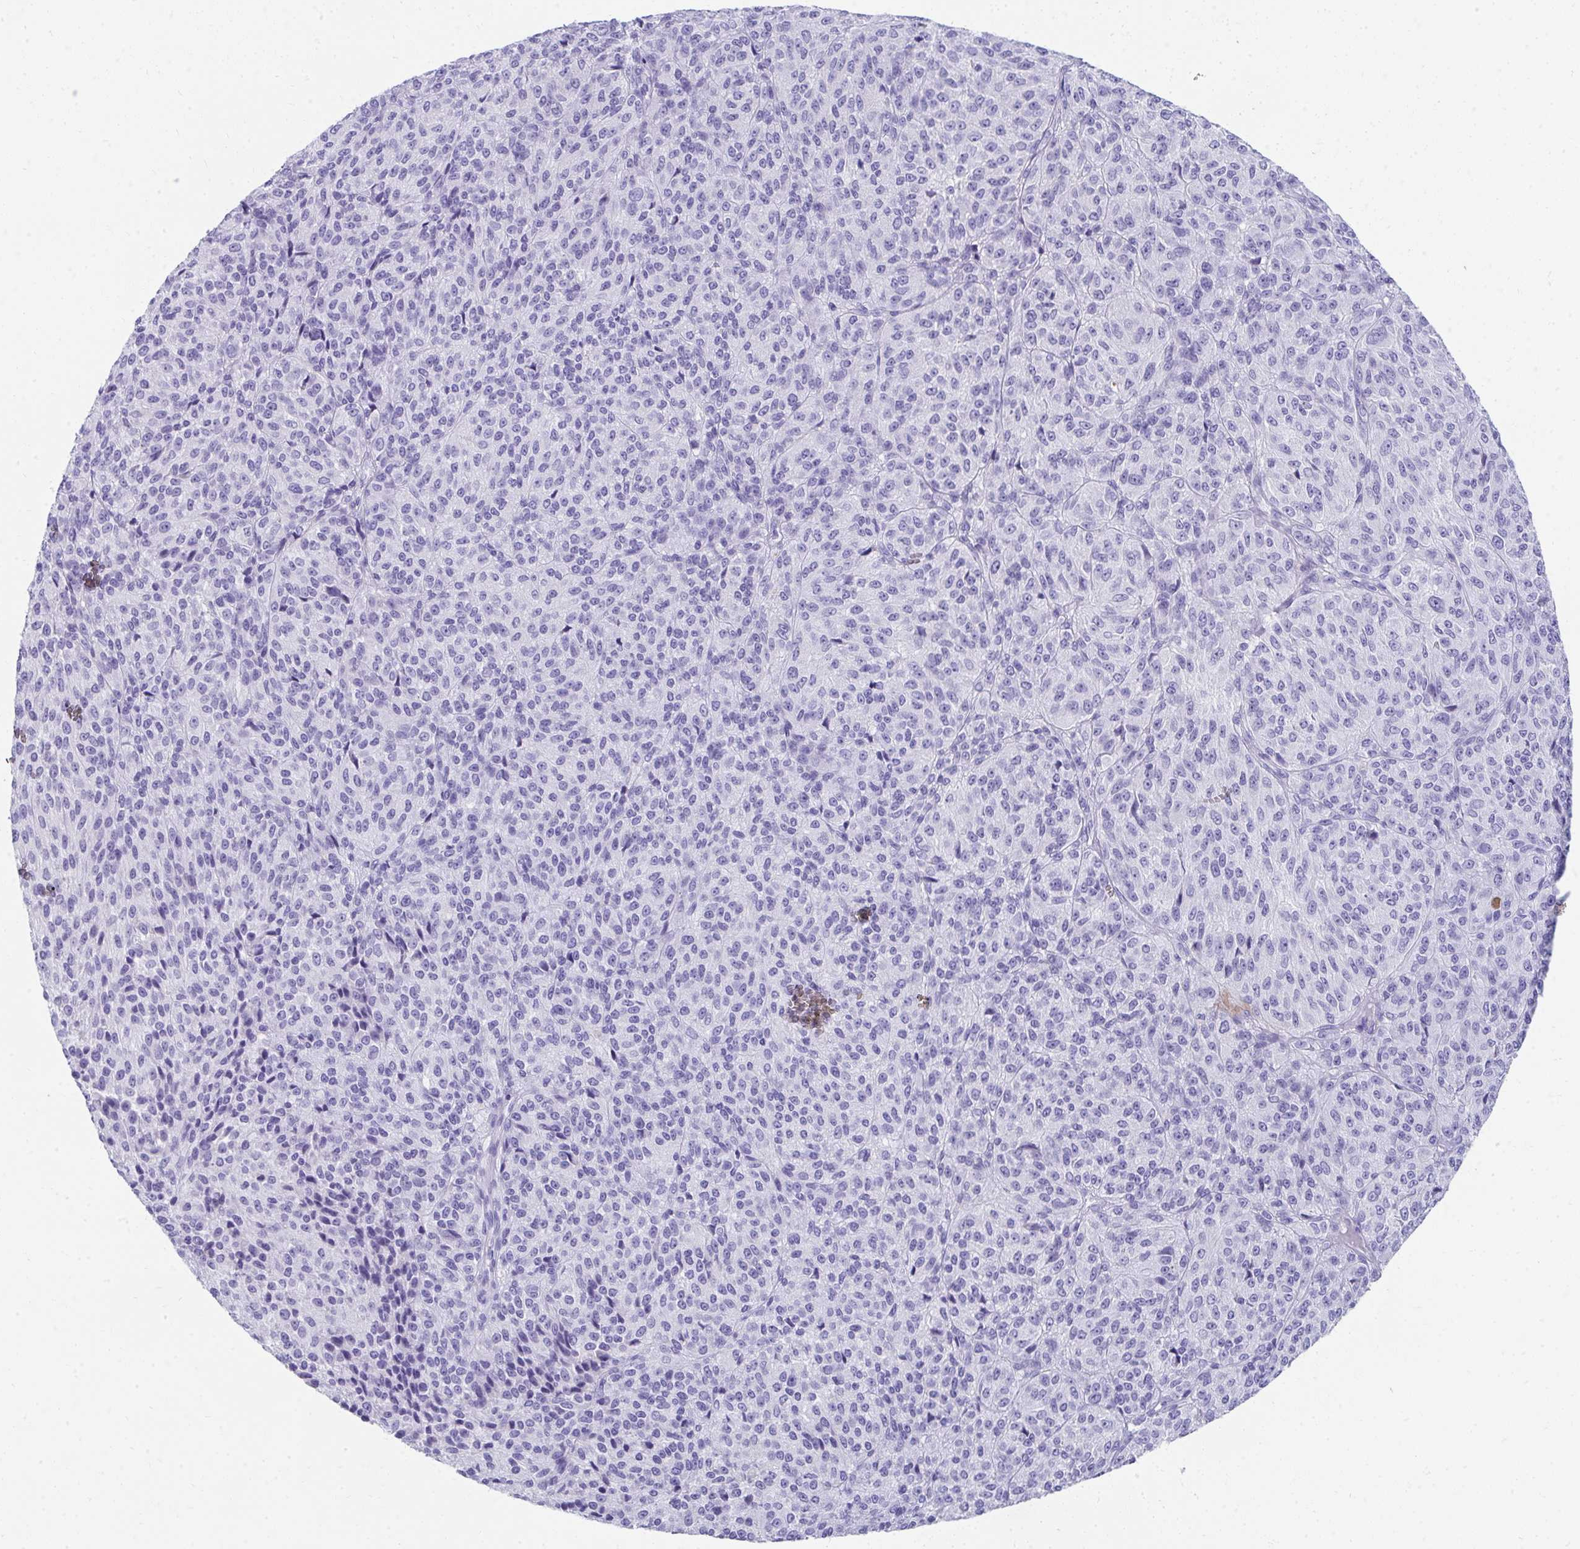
{"staining": {"intensity": "negative", "quantity": "none", "location": "none"}, "tissue": "melanoma", "cell_type": "Tumor cells", "image_type": "cancer", "snomed": [{"axis": "morphology", "description": "Malignant melanoma, Metastatic site"}, {"axis": "topography", "description": "Brain"}], "caption": "Malignant melanoma (metastatic site) stained for a protein using immunohistochemistry shows no staining tumor cells.", "gene": "SEC14L3", "patient": {"sex": "female", "age": 56}}